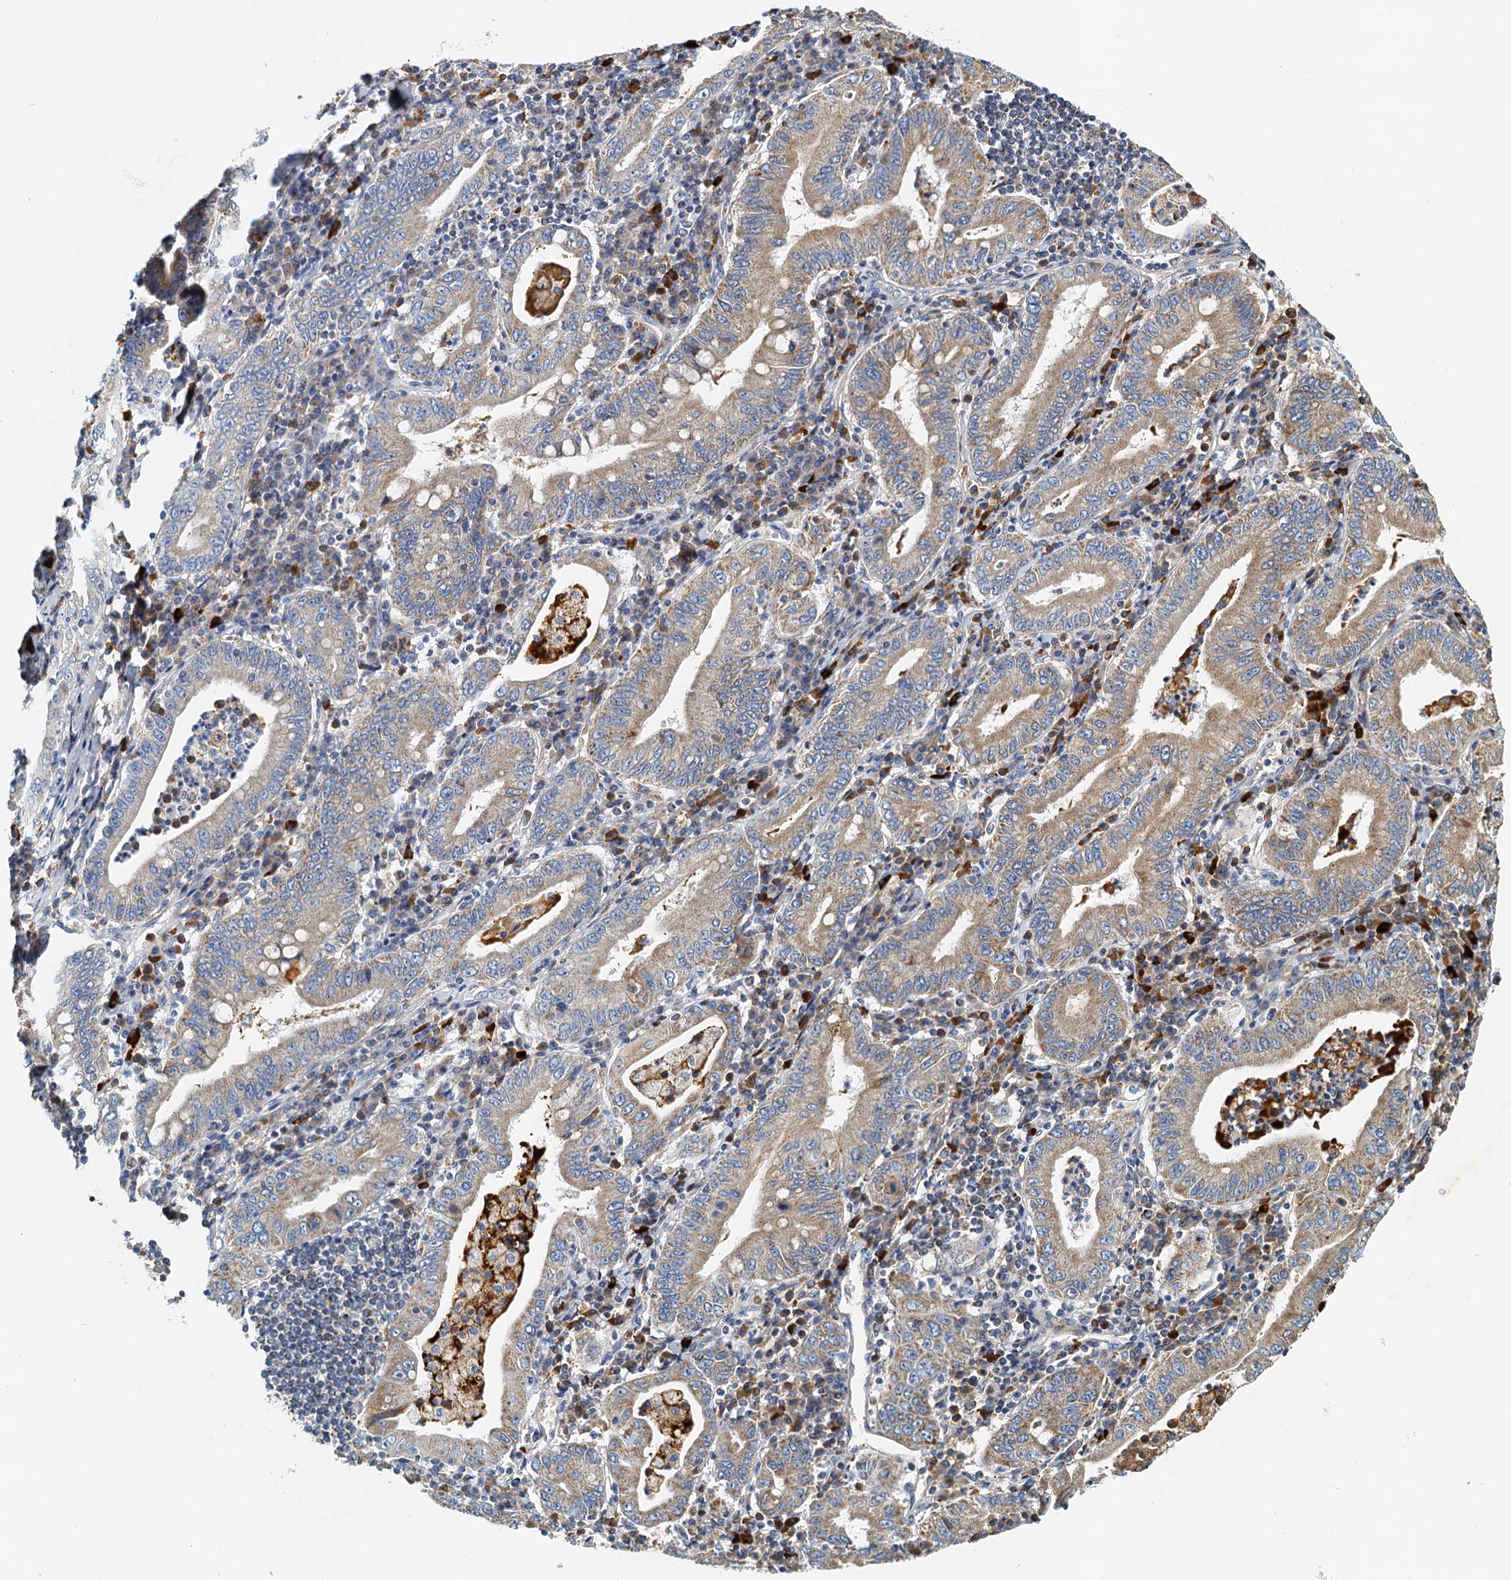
{"staining": {"intensity": "moderate", "quantity": ">75%", "location": "cytoplasmic/membranous"}, "tissue": "stomach cancer", "cell_type": "Tumor cells", "image_type": "cancer", "snomed": [{"axis": "morphology", "description": "Normal tissue, NOS"}, {"axis": "morphology", "description": "Adenocarcinoma, NOS"}, {"axis": "topography", "description": "Esophagus"}, {"axis": "topography", "description": "Stomach, upper"}, {"axis": "topography", "description": "Peripheral nerve tissue"}], "caption": "A histopathology image of human stomach adenocarcinoma stained for a protein displays moderate cytoplasmic/membranous brown staining in tumor cells. Using DAB (brown) and hematoxylin (blue) stains, captured at high magnification using brightfield microscopy.", "gene": "POC1A", "patient": {"sex": "male", "age": 62}}